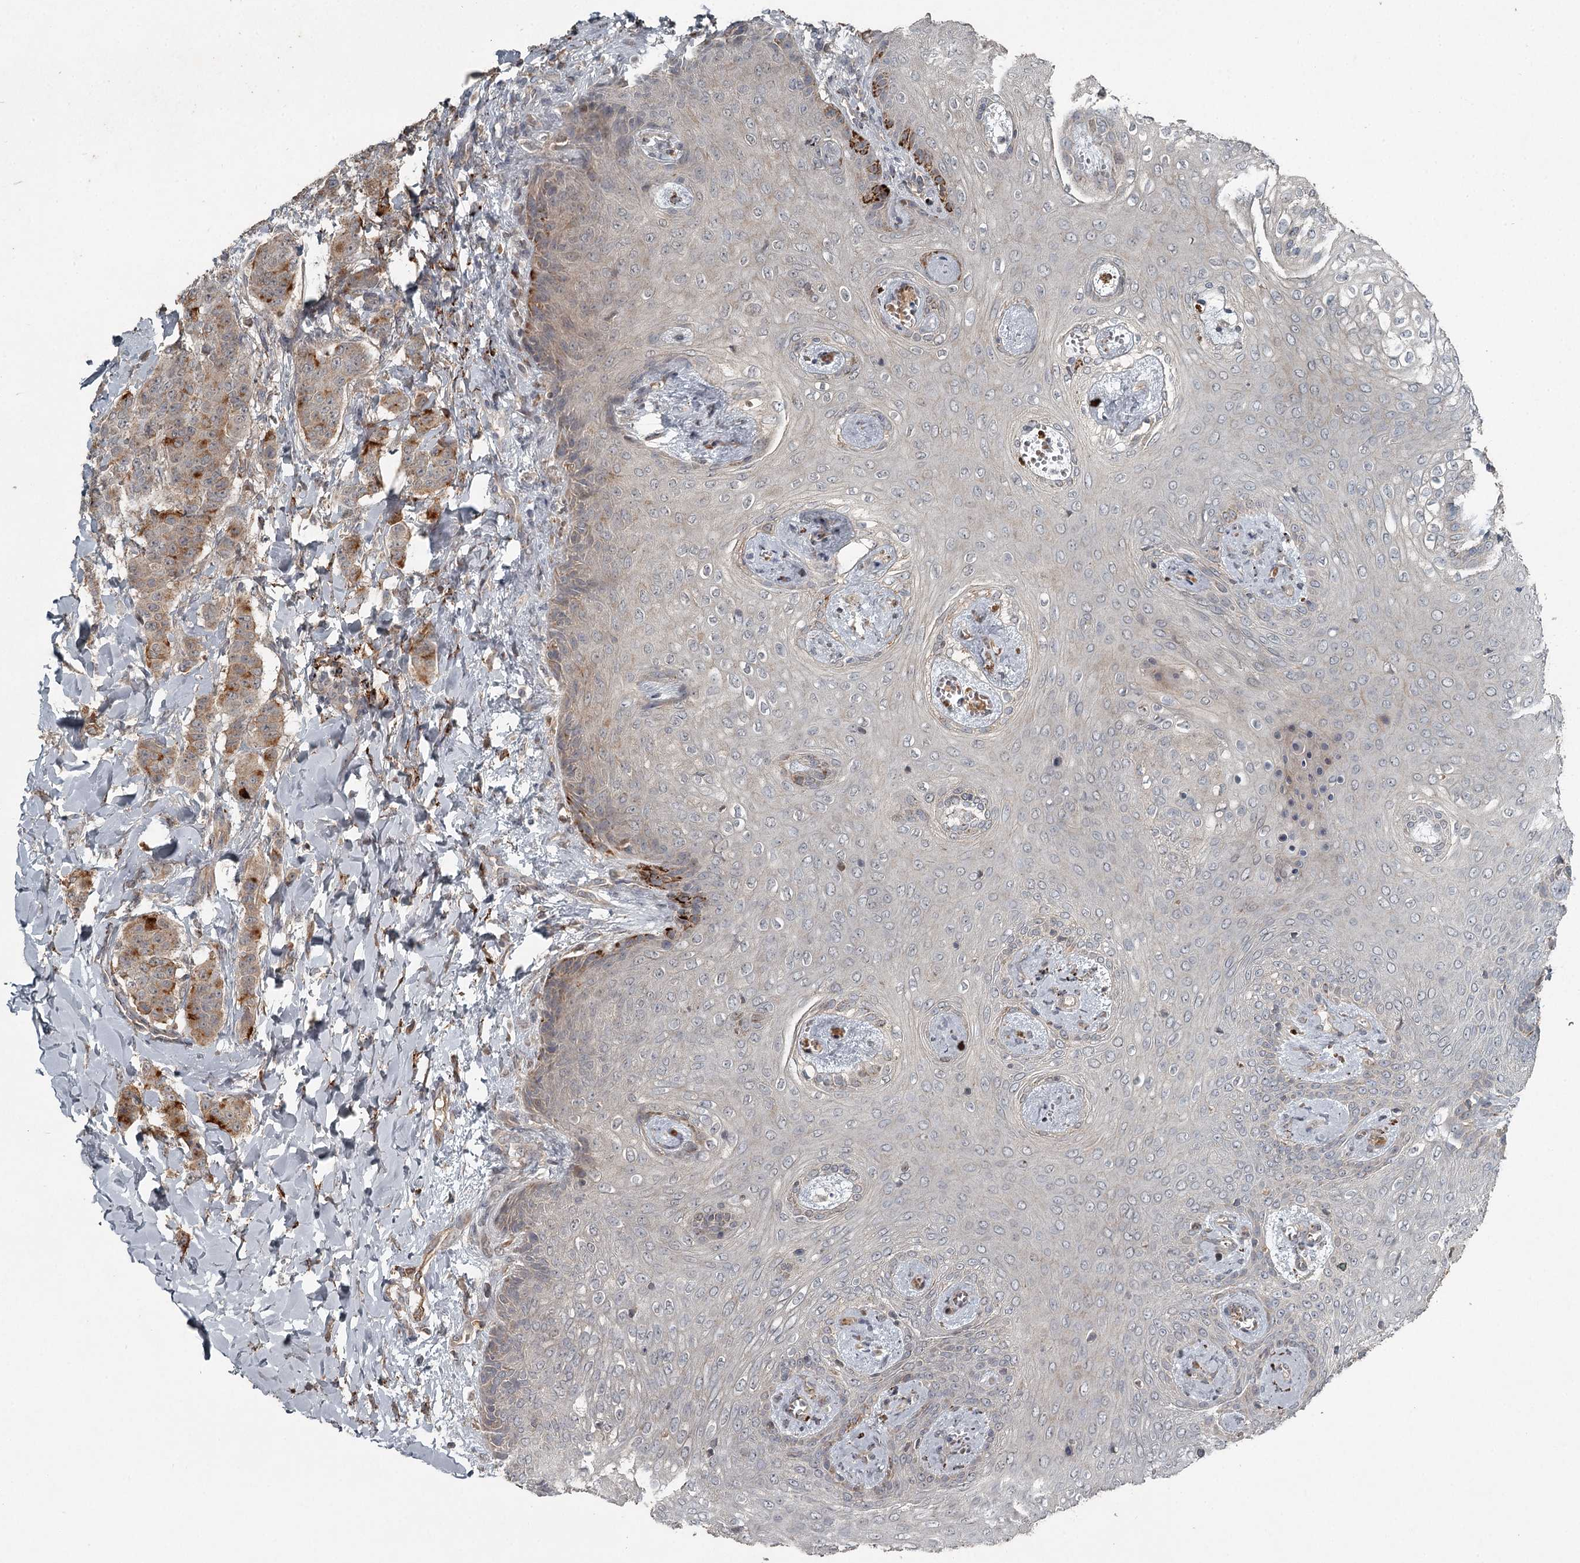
{"staining": {"intensity": "moderate", "quantity": "25%-75%", "location": "cytoplasmic/membranous"}, "tissue": "breast cancer", "cell_type": "Tumor cells", "image_type": "cancer", "snomed": [{"axis": "morphology", "description": "Duct carcinoma"}, {"axis": "topography", "description": "Breast"}], "caption": "Protein analysis of breast cancer (intraductal carcinoma) tissue exhibits moderate cytoplasmic/membranous positivity in approximately 25%-75% of tumor cells. (IHC, brightfield microscopy, high magnification).", "gene": "SLC39A8", "patient": {"sex": "female", "age": 40}}